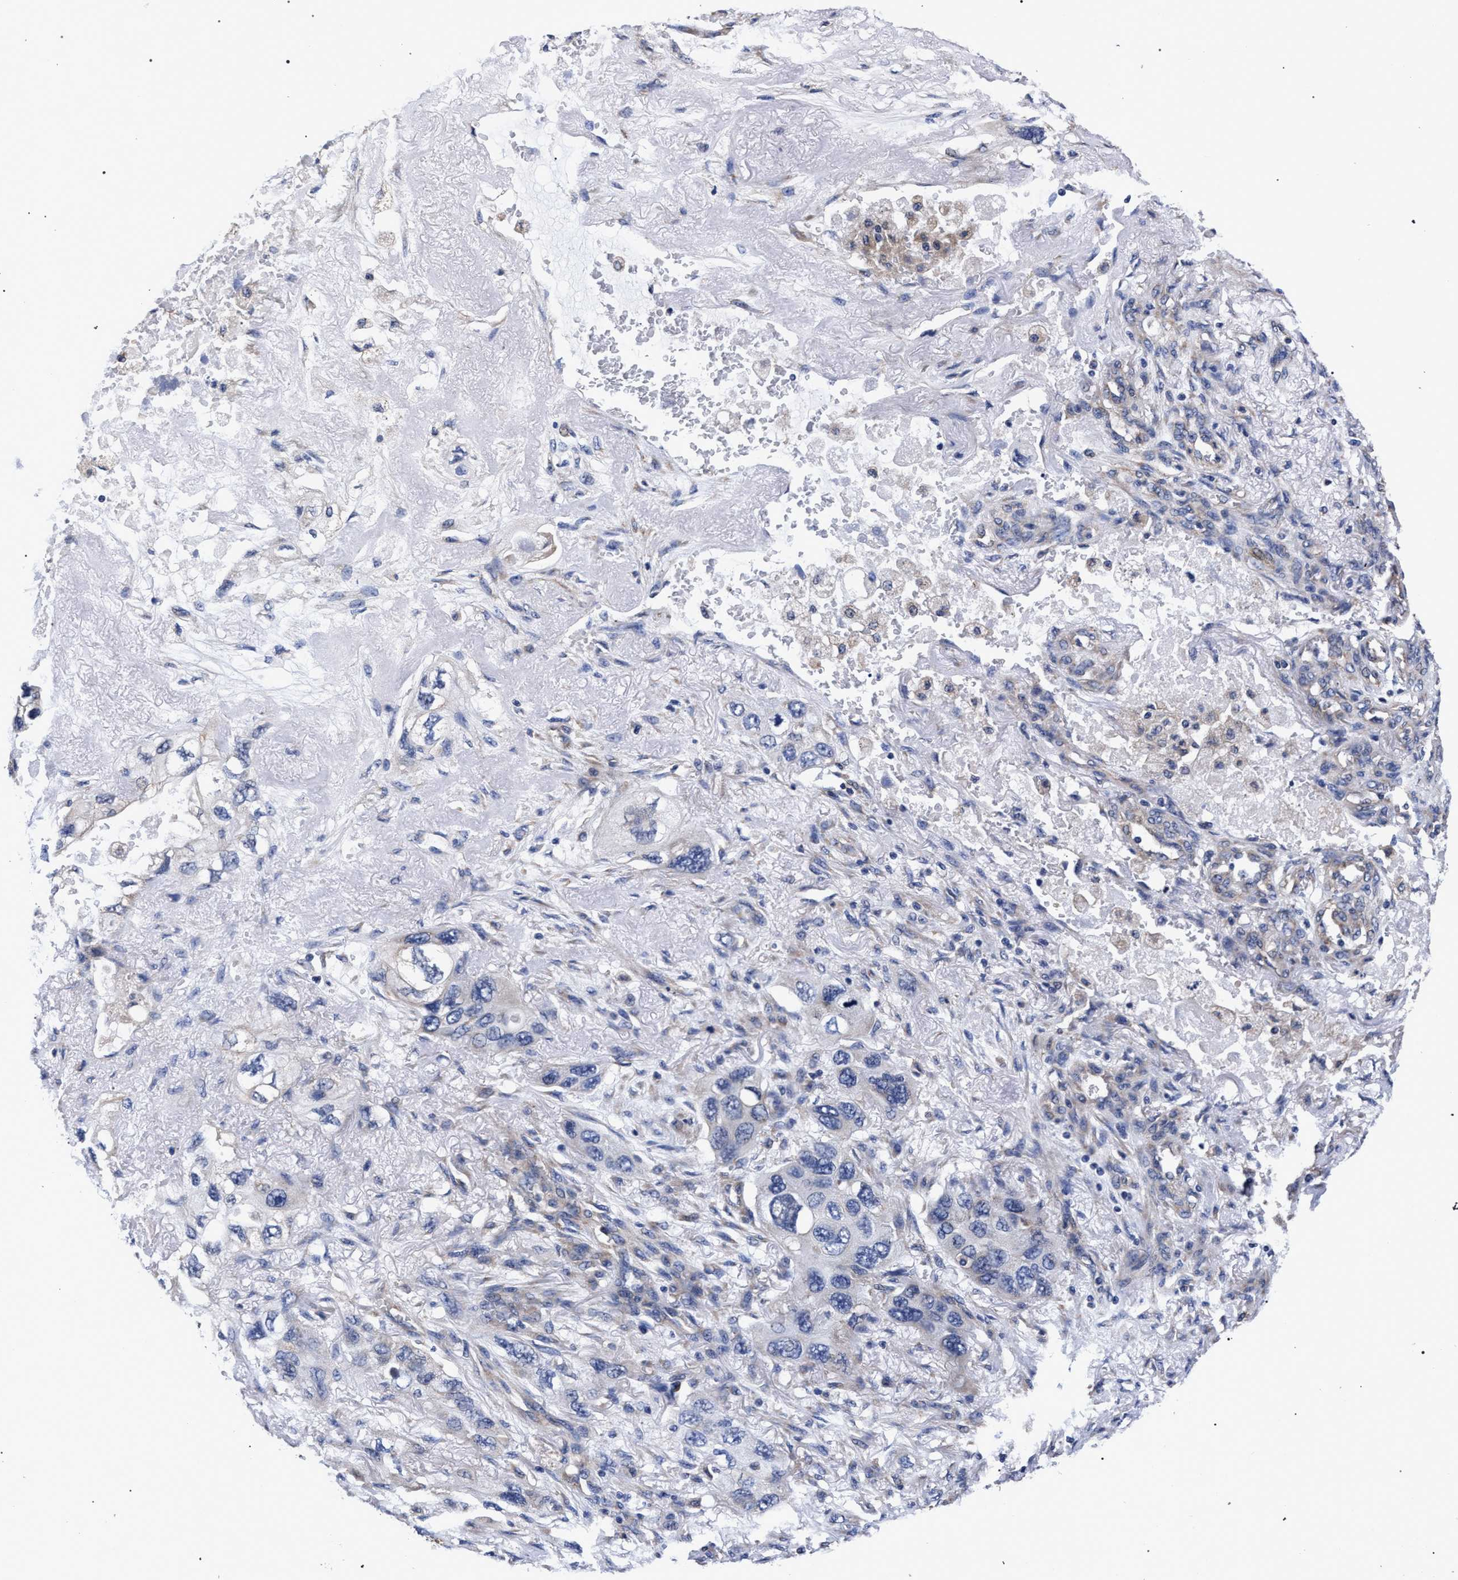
{"staining": {"intensity": "negative", "quantity": "none", "location": "none"}, "tissue": "lung cancer", "cell_type": "Tumor cells", "image_type": "cancer", "snomed": [{"axis": "morphology", "description": "Squamous cell carcinoma, NOS"}, {"axis": "topography", "description": "Lung"}], "caption": "There is no significant positivity in tumor cells of lung cancer. (DAB immunohistochemistry (IHC) with hematoxylin counter stain).", "gene": "CFAP95", "patient": {"sex": "female", "age": 73}}